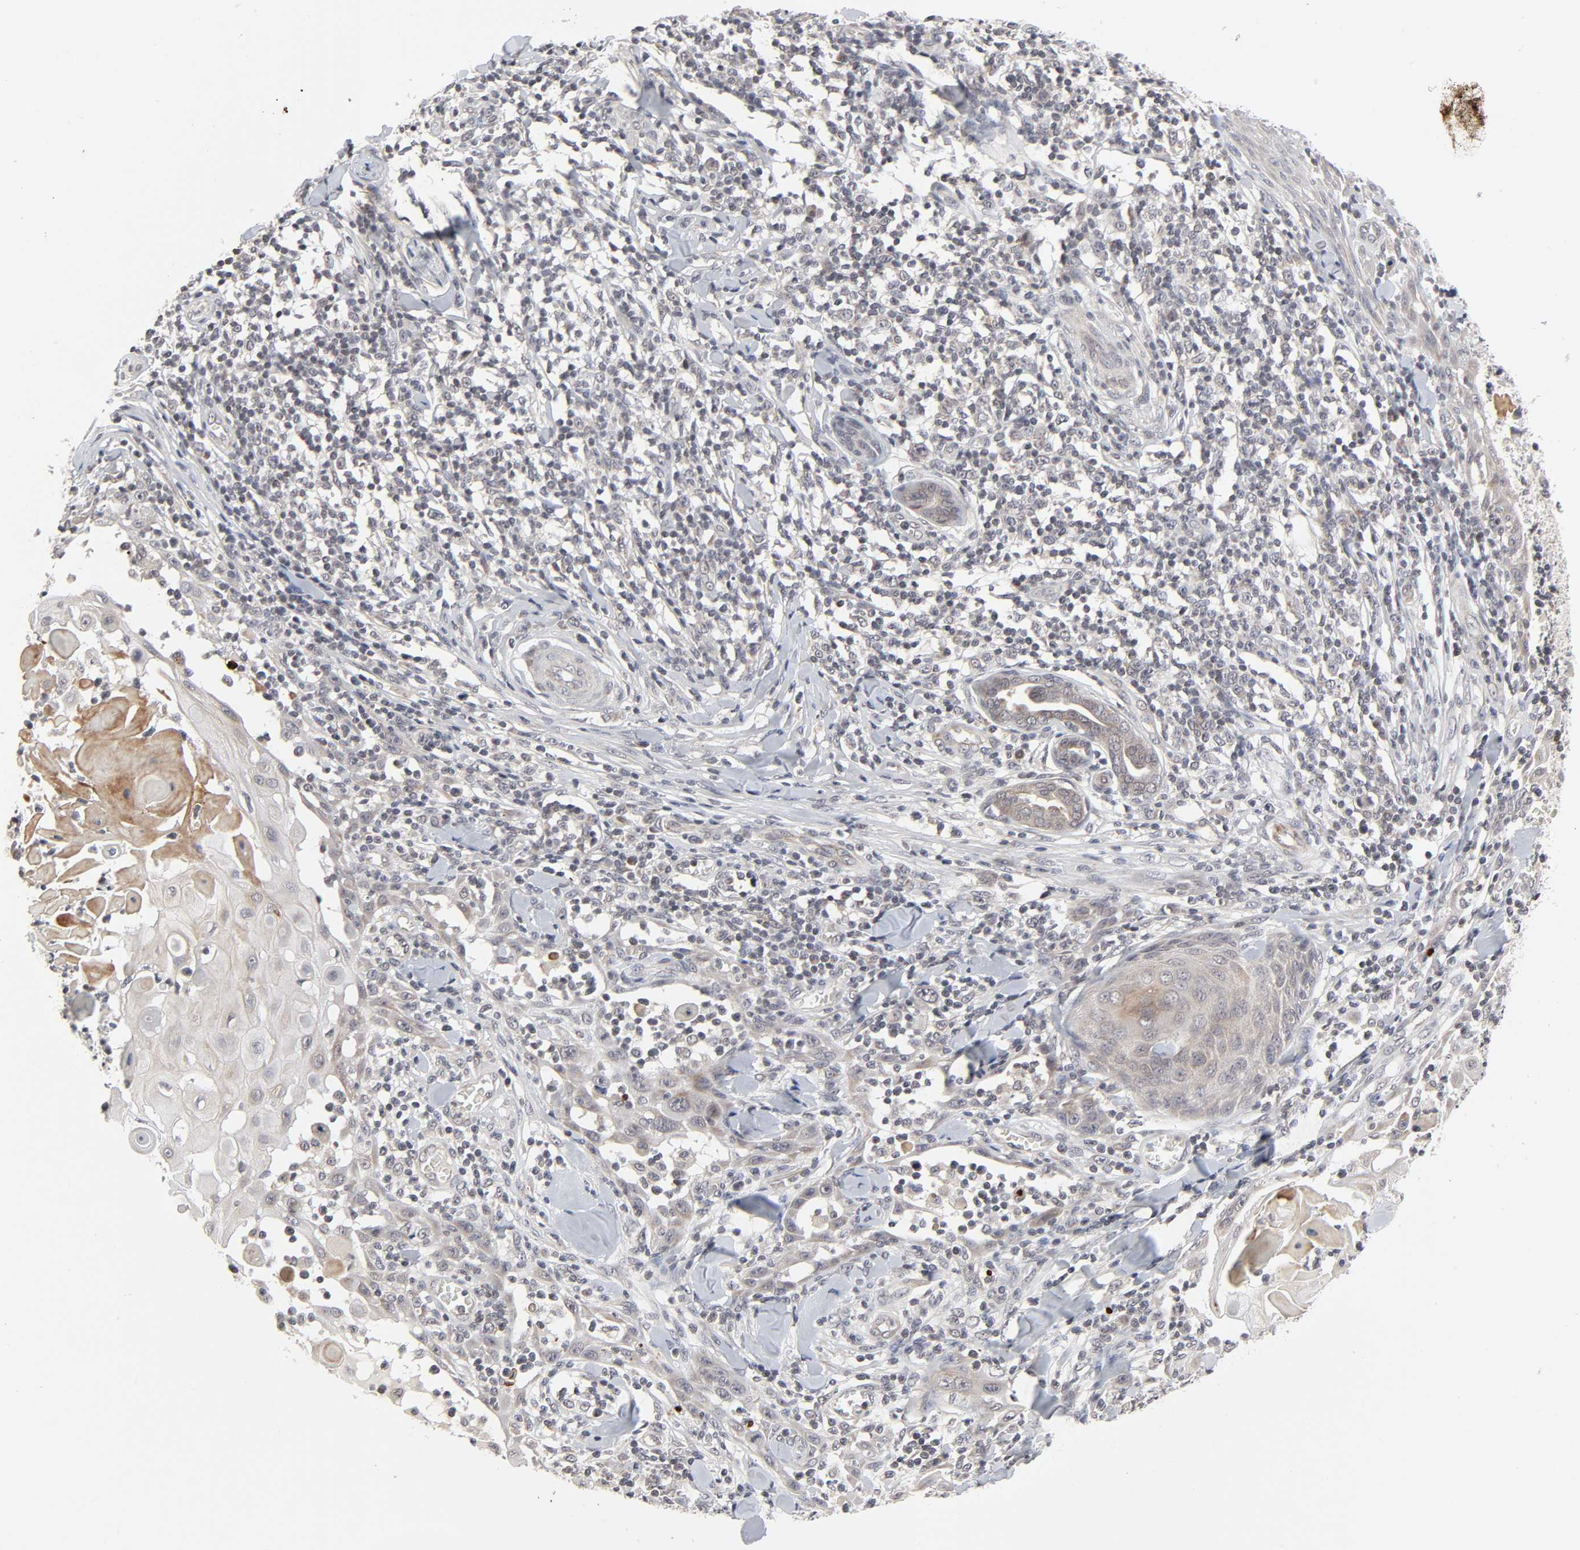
{"staining": {"intensity": "moderate", "quantity": "25%-75%", "location": "cytoplasmic/membranous"}, "tissue": "skin cancer", "cell_type": "Tumor cells", "image_type": "cancer", "snomed": [{"axis": "morphology", "description": "Squamous cell carcinoma, NOS"}, {"axis": "topography", "description": "Skin"}], "caption": "Immunohistochemistry of human skin cancer (squamous cell carcinoma) exhibits medium levels of moderate cytoplasmic/membranous expression in approximately 25%-75% of tumor cells.", "gene": "AUH", "patient": {"sex": "male", "age": 24}}